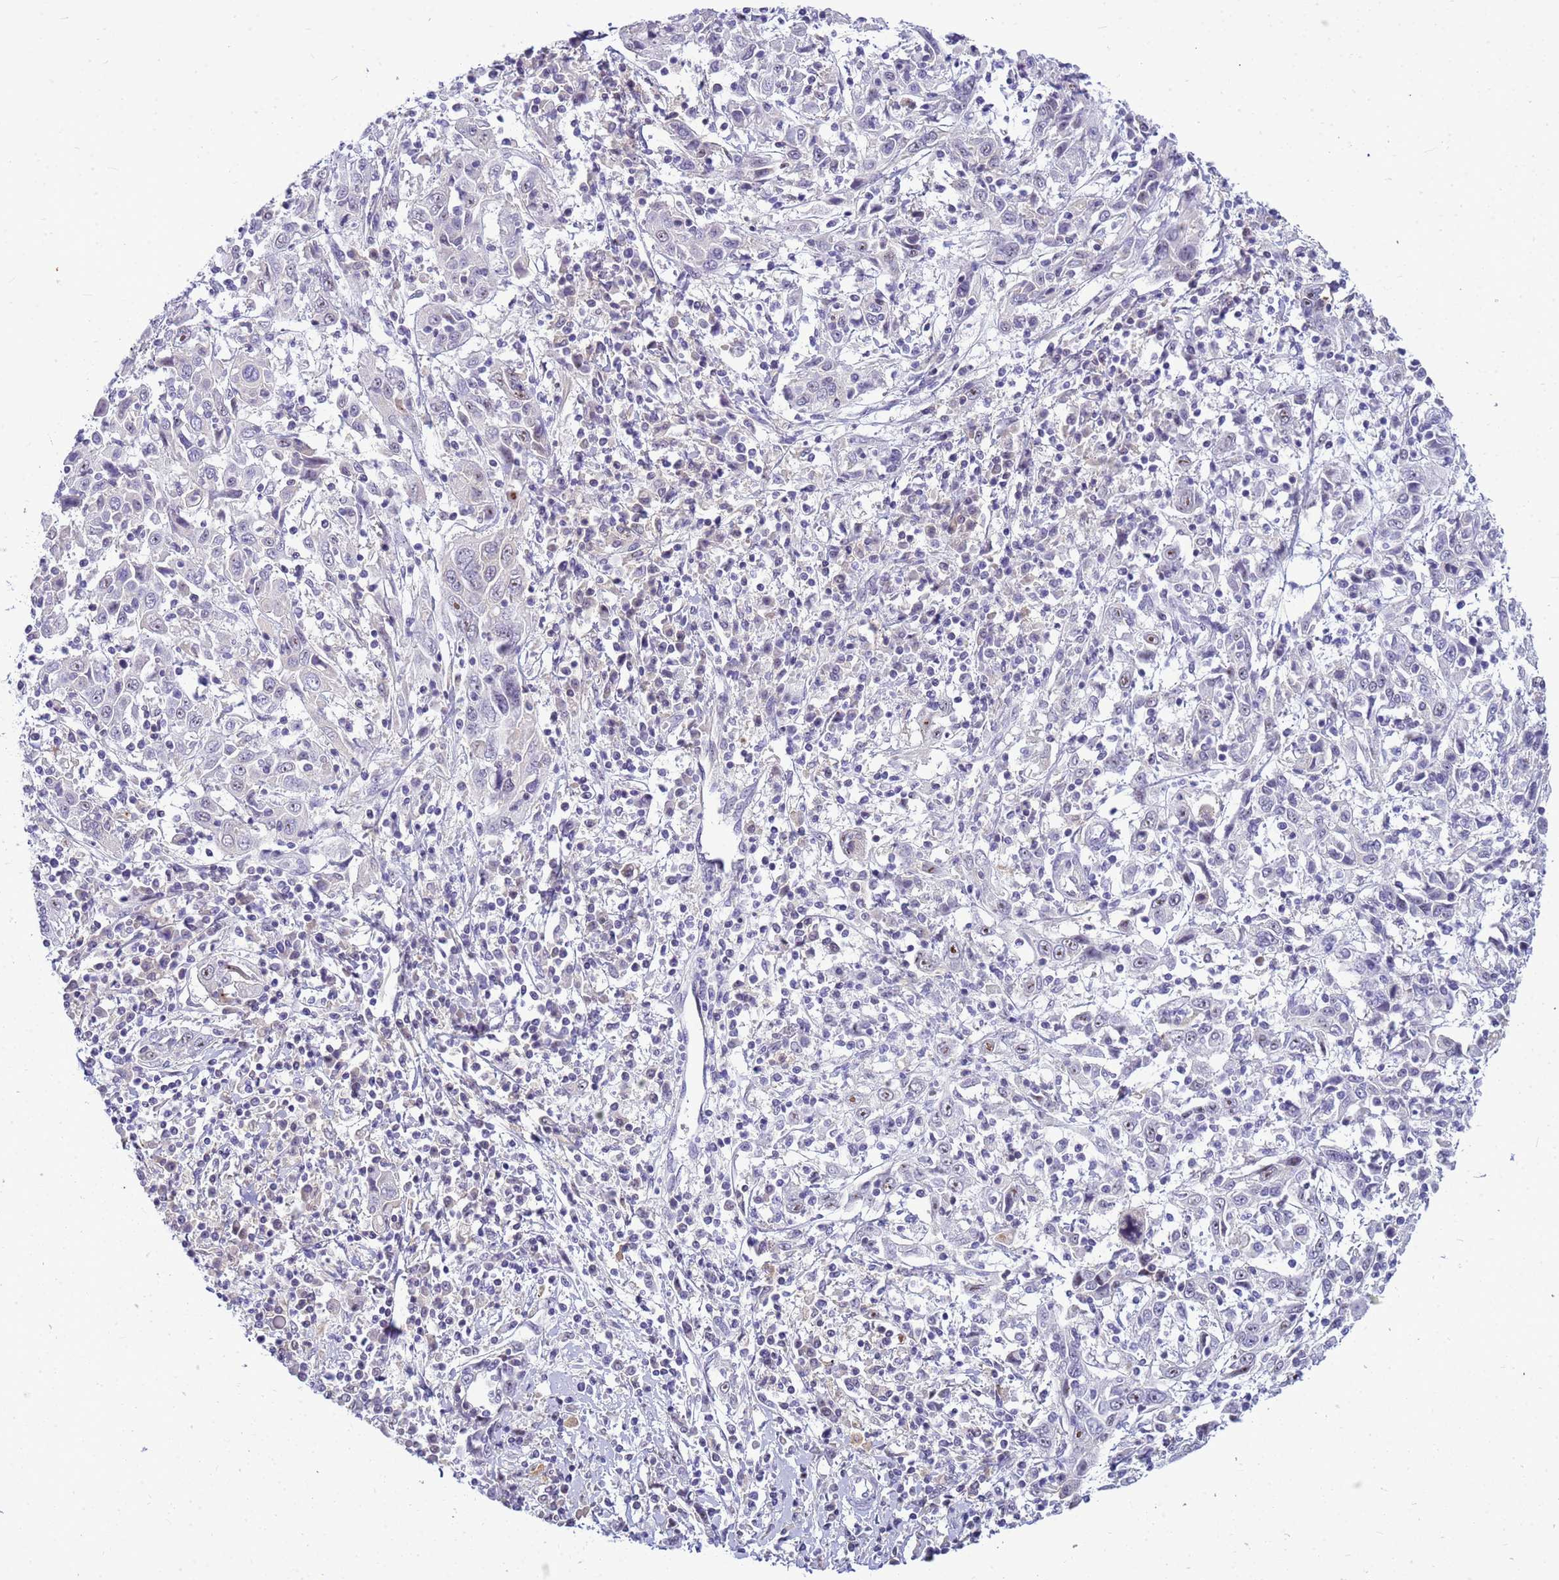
{"staining": {"intensity": "negative", "quantity": "none", "location": "none"}, "tissue": "cervical cancer", "cell_type": "Tumor cells", "image_type": "cancer", "snomed": [{"axis": "morphology", "description": "Squamous cell carcinoma, NOS"}, {"axis": "topography", "description": "Cervix"}], "caption": "Tumor cells are negative for brown protein staining in cervical cancer (squamous cell carcinoma). Nuclei are stained in blue.", "gene": "DMRTC2", "patient": {"sex": "female", "age": 46}}